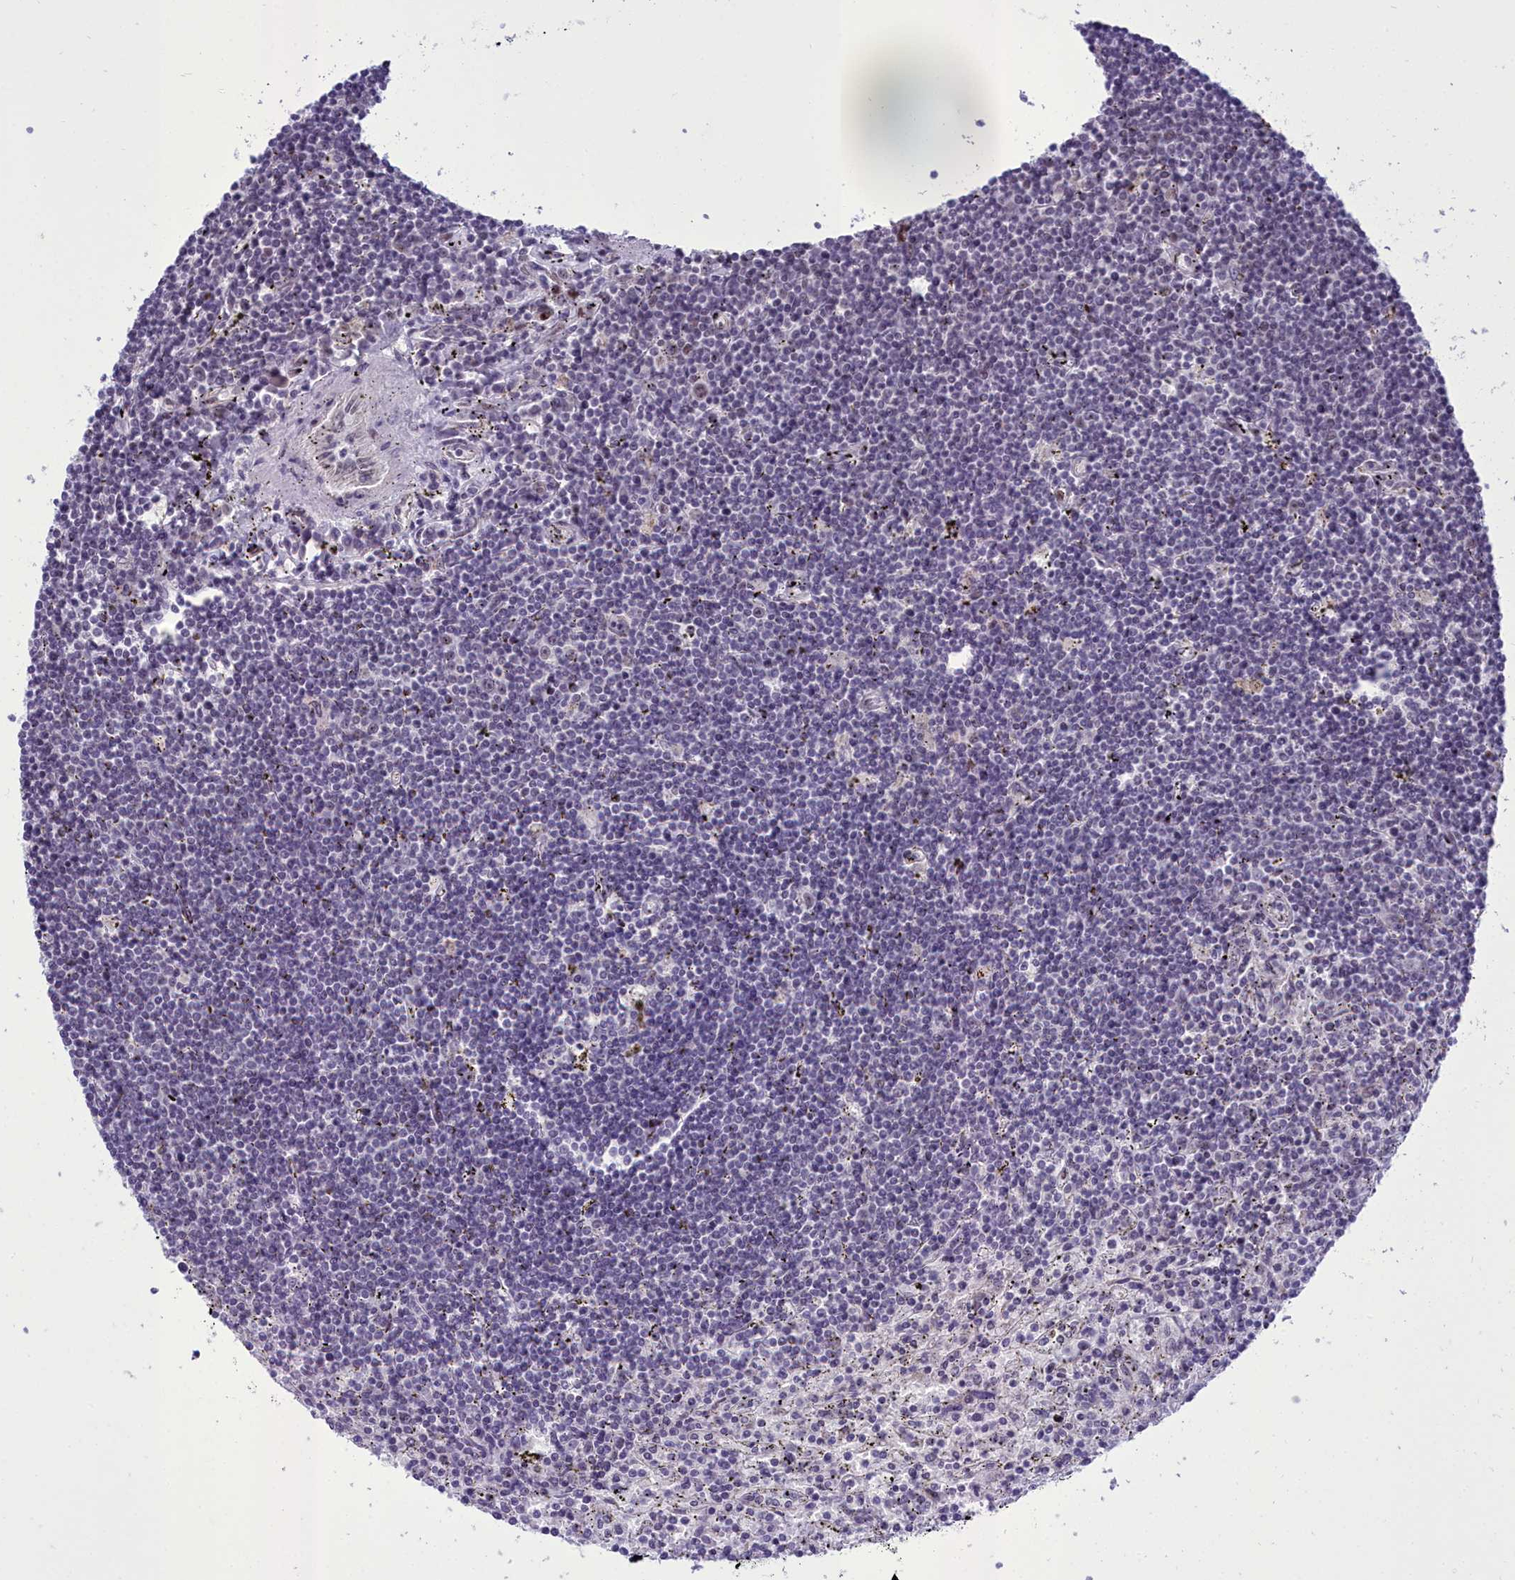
{"staining": {"intensity": "negative", "quantity": "none", "location": "none"}, "tissue": "lymphoma", "cell_type": "Tumor cells", "image_type": "cancer", "snomed": [{"axis": "morphology", "description": "Malignant lymphoma, non-Hodgkin's type, Low grade"}, {"axis": "topography", "description": "Spleen"}], "caption": "Immunohistochemical staining of human low-grade malignant lymphoma, non-Hodgkin's type reveals no significant staining in tumor cells.", "gene": "CEACAM19", "patient": {"sex": "male", "age": 76}}